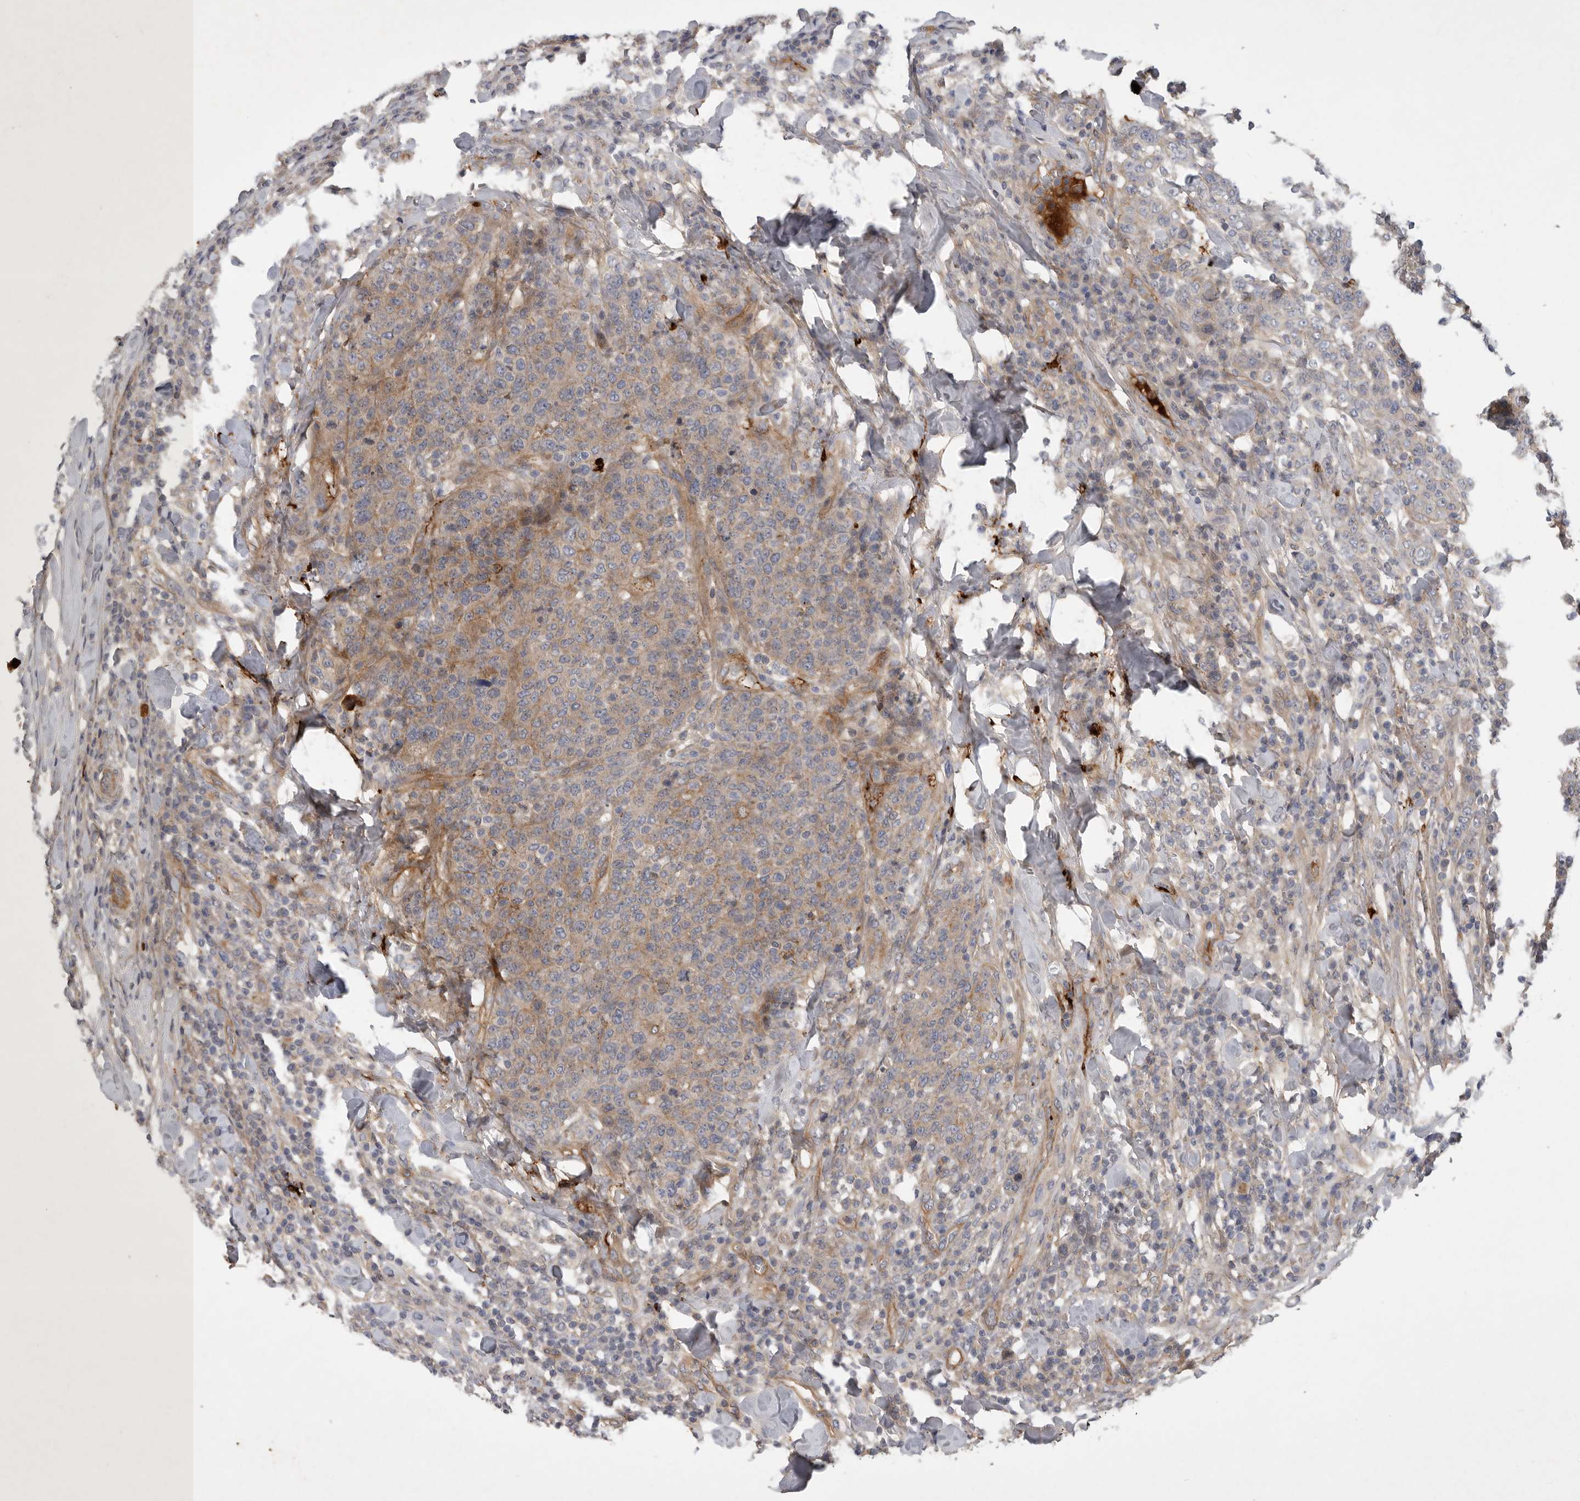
{"staining": {"intensity": "weak", "quantity": "<25%", "location": "cytoplasmic/membranous"}, "tissue": "breast cancer", "cell_type": "Tumor cells", "image_type": "cancer", "snomed": [{"axis": "morphology", "description": "Duct carcinoma"}, {"axis": "topography", "description": "Breast"}], "caption": "This is an immunohistochemistry photomicrograph of human breast cancer. There is no expression in tumor cells.", "gene": "MLPH", "patient": {"sex": "female", "age": 37}}